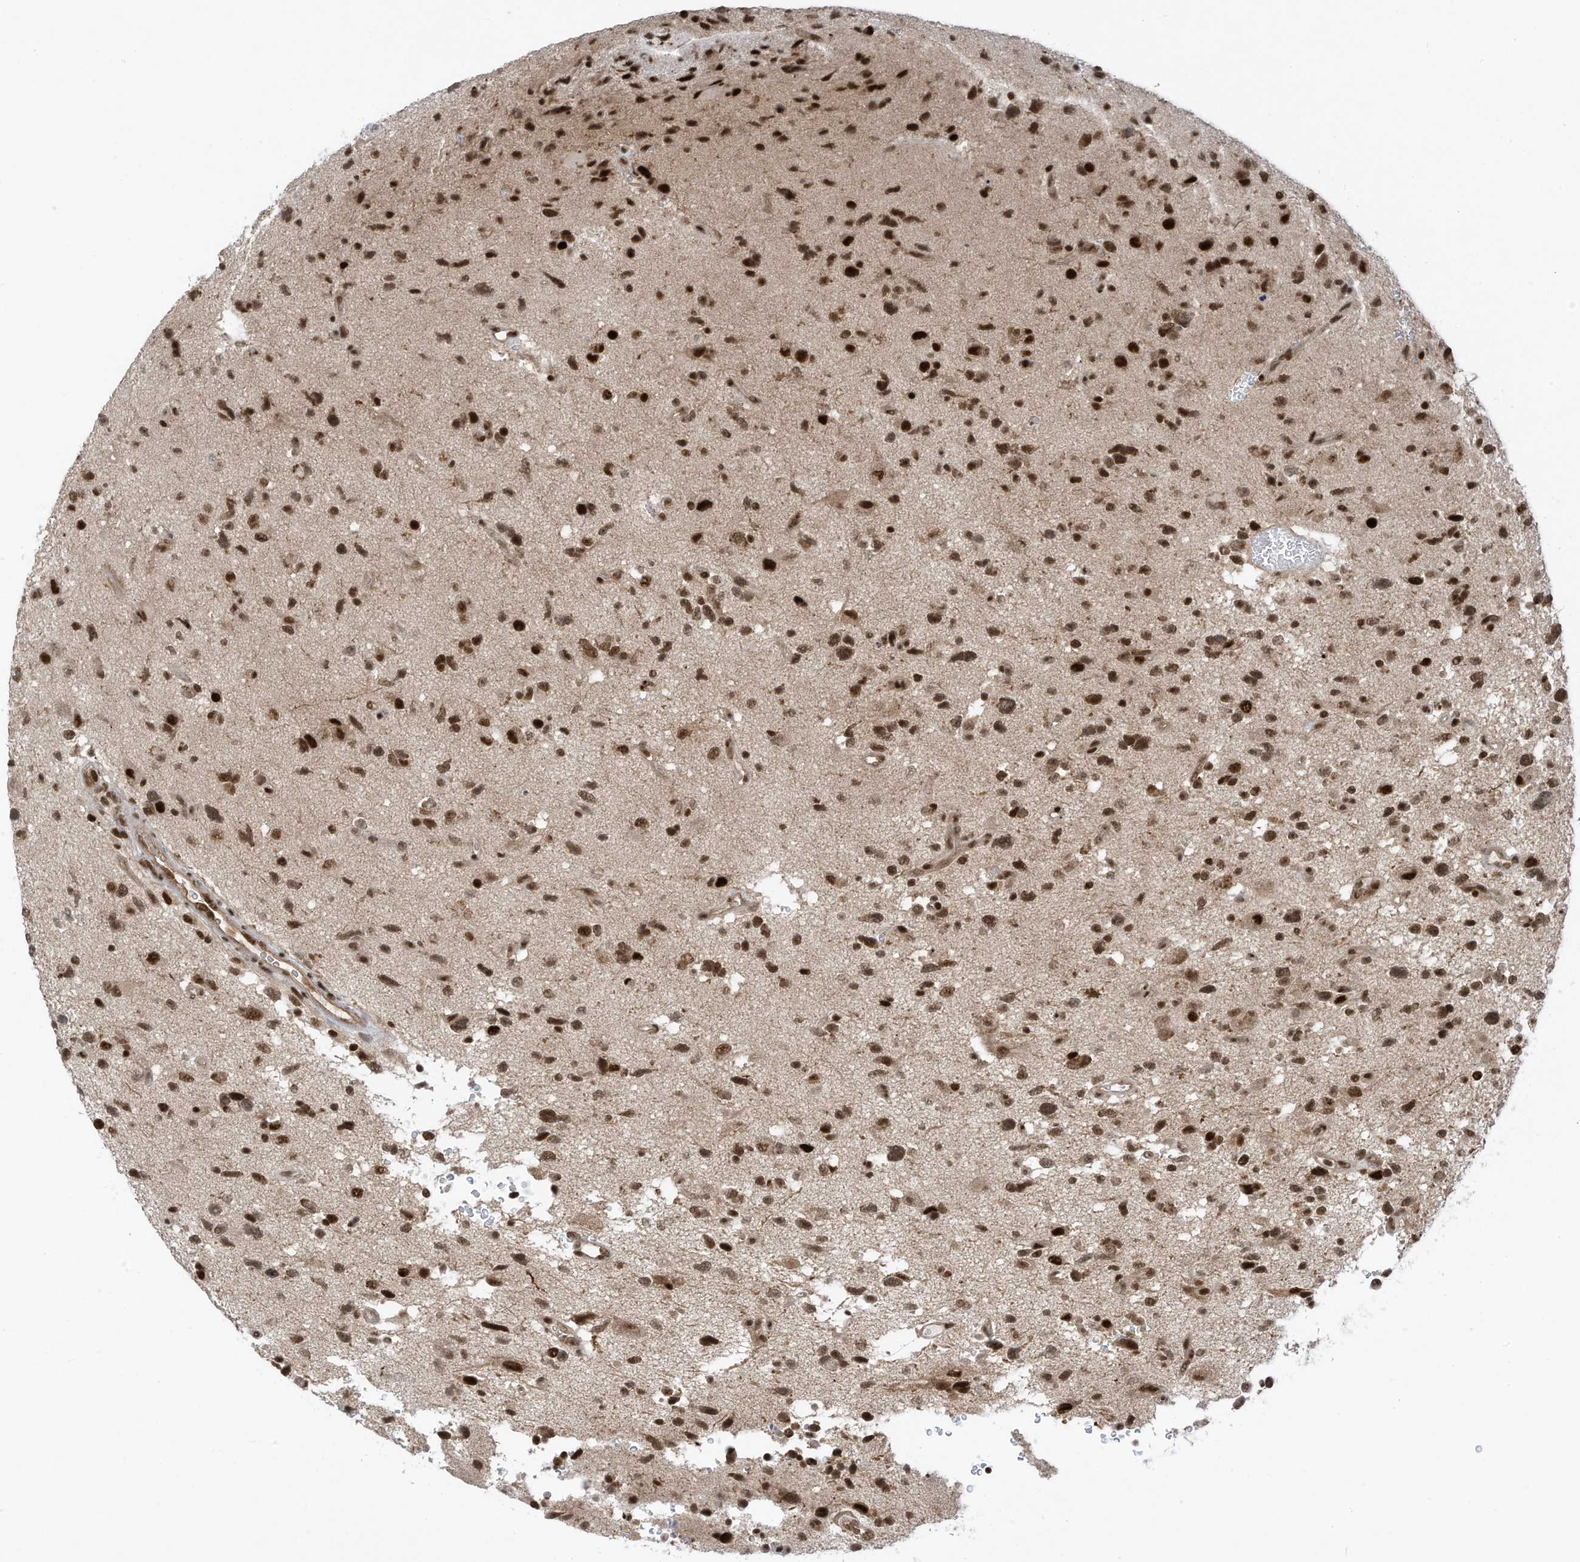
{"staining": {"intensity": "moderate", "quantity": ">75%", "location": "nuclear"}, "tissue": "glioma", "cell_type": "Tumor cells", "image_type": "cancer", "snomed": [{"axis": "morphology", "description": "Glioma, malignant, High grade"}, {"axis": "topography", "description": "Brain"}], "caption": "DAB immunohistochemical staining of malignant glioma (high-grade) shows moderate nuclear protein positivity in approximately >75% of tumor cells.", "gene": "AURKAIP1", "patient": {"sex": "male", "age": 33}}